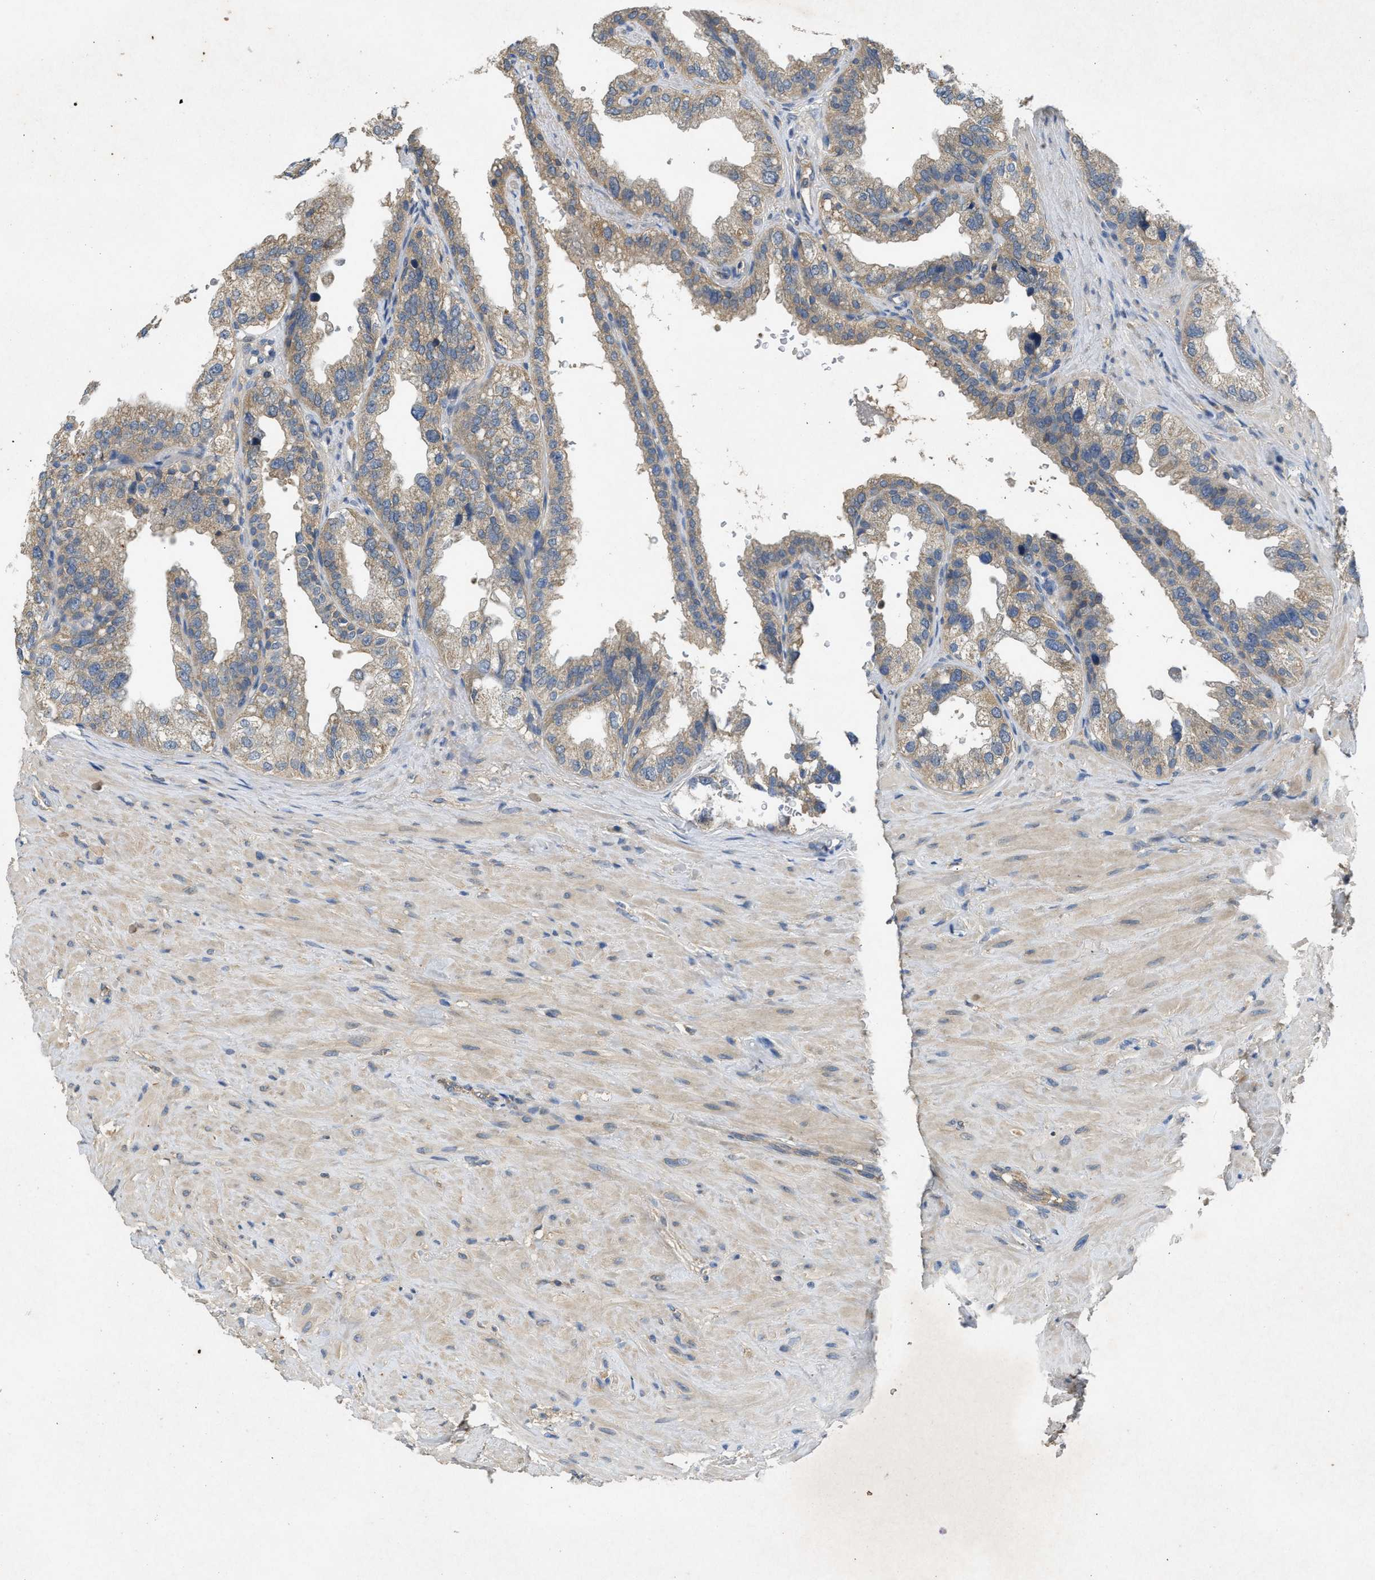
{"staining": {"intensity": "weak", "quantity": "25%-75%", "location": "cytoplasmic/membranous"}, "tissue": "seminal vesicle", "cell_type": "Glandular cells", "image_type": "normal", "snomed": [{"axis": "morphology", "description": "Normal tissue, NOS"}, {"axis": "topography", "description": "Seminal veicle"}], "caption": "Immunohistochemical staining of normal human seminal vesicle displays weak cytoplasmic/membranous protein positivity in about 25%-75% of glandular cells. (IHC, brightfield microscopy, high magnification).", "gene": "PPP3CA", "patient": {"sex": "male", "age": 68}}